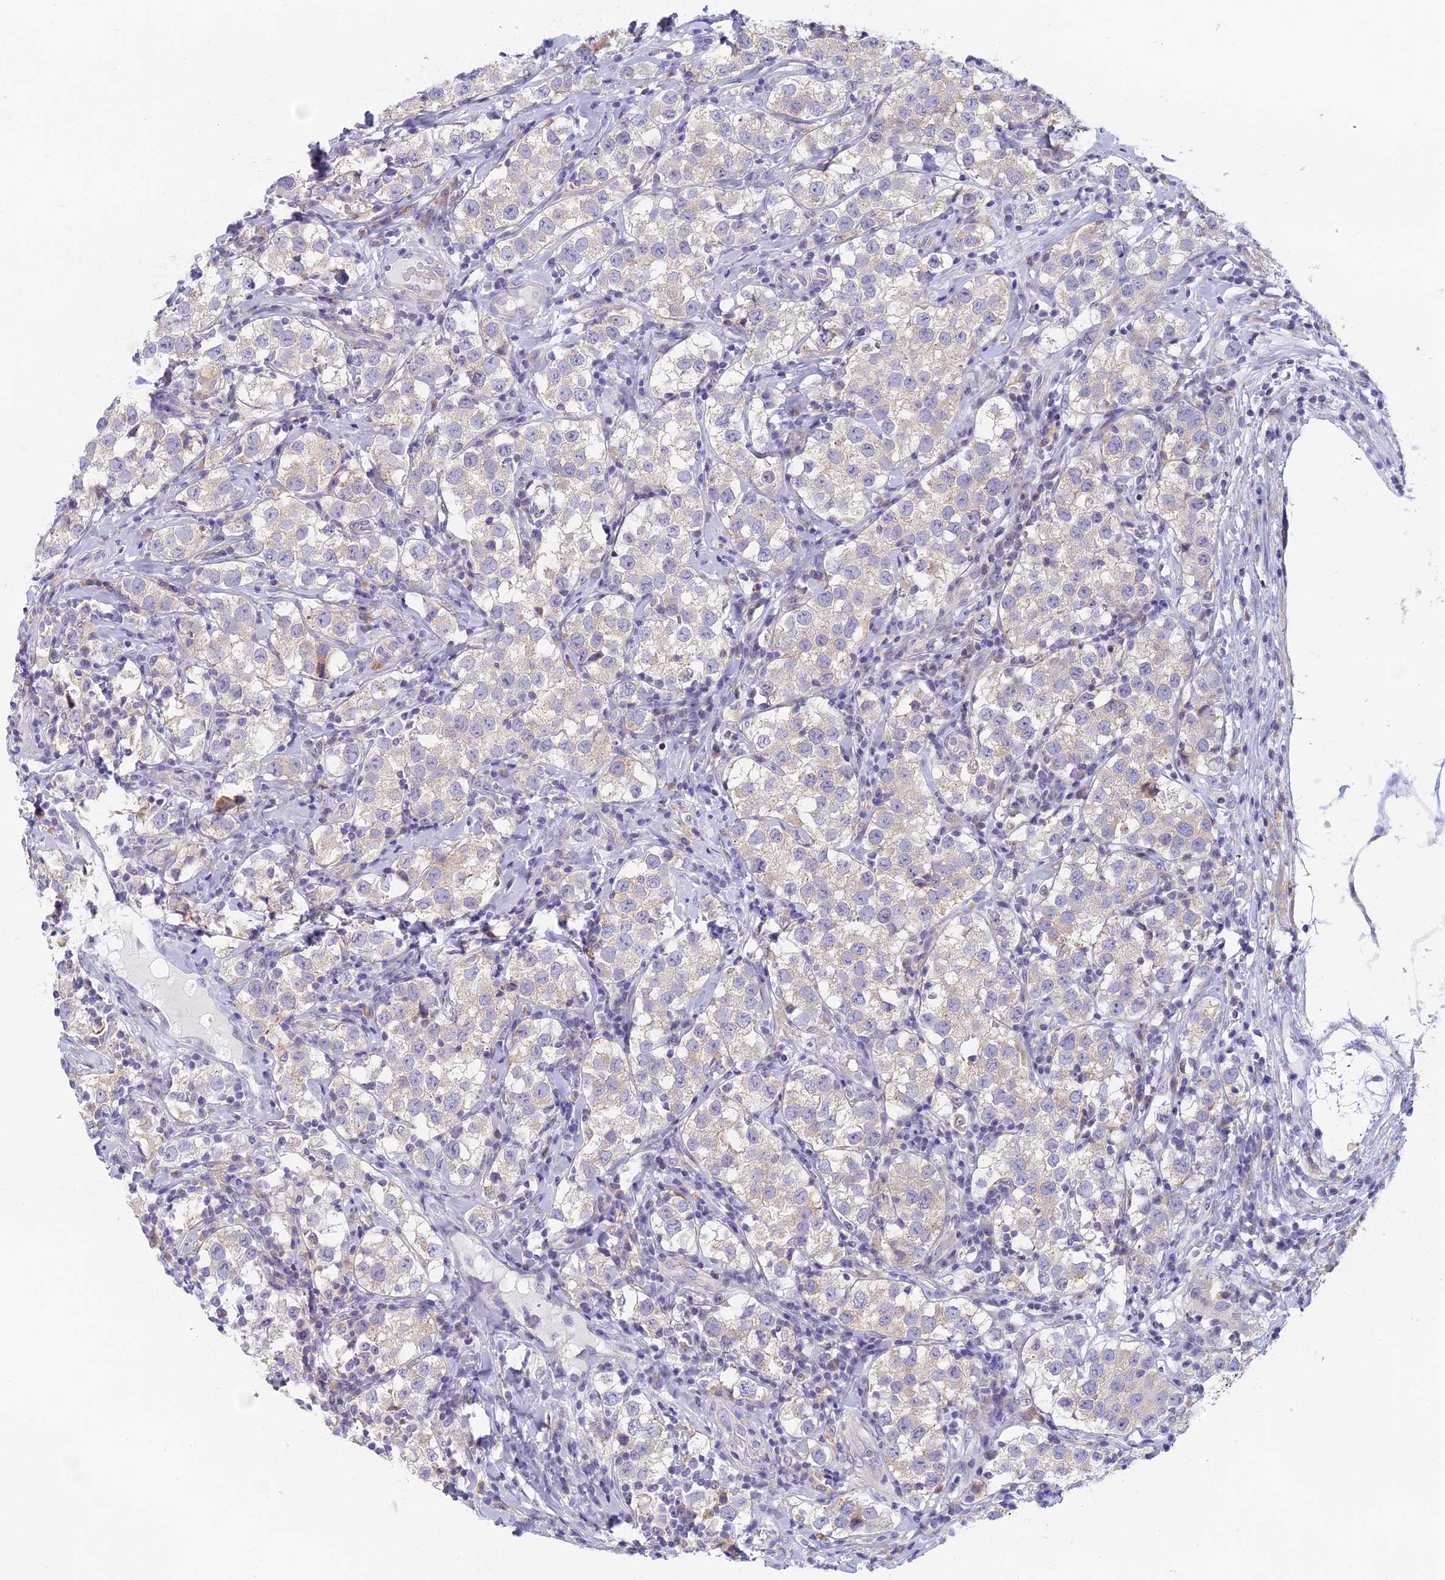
{"staining": {"intensity": "negative", "quantity": "none", "location": "none"}, "tissue": "testis cancer", "cell_type": "Tumor cells", "image_type": "cancer", "snomed": [{"axis": "morphology", "description": "Seminoma, NOS"}, {"axis": "topography", "description": "Testis"}], "caption": "Immunohistochemistry photomicrograph of neoplastic tissue: human testis cancer (seminoma) stained with DAB demonstrates no significant protein expression in tumor cells.", "gene": "DDX51", "patient": {"sex": "male", "age": 34}}